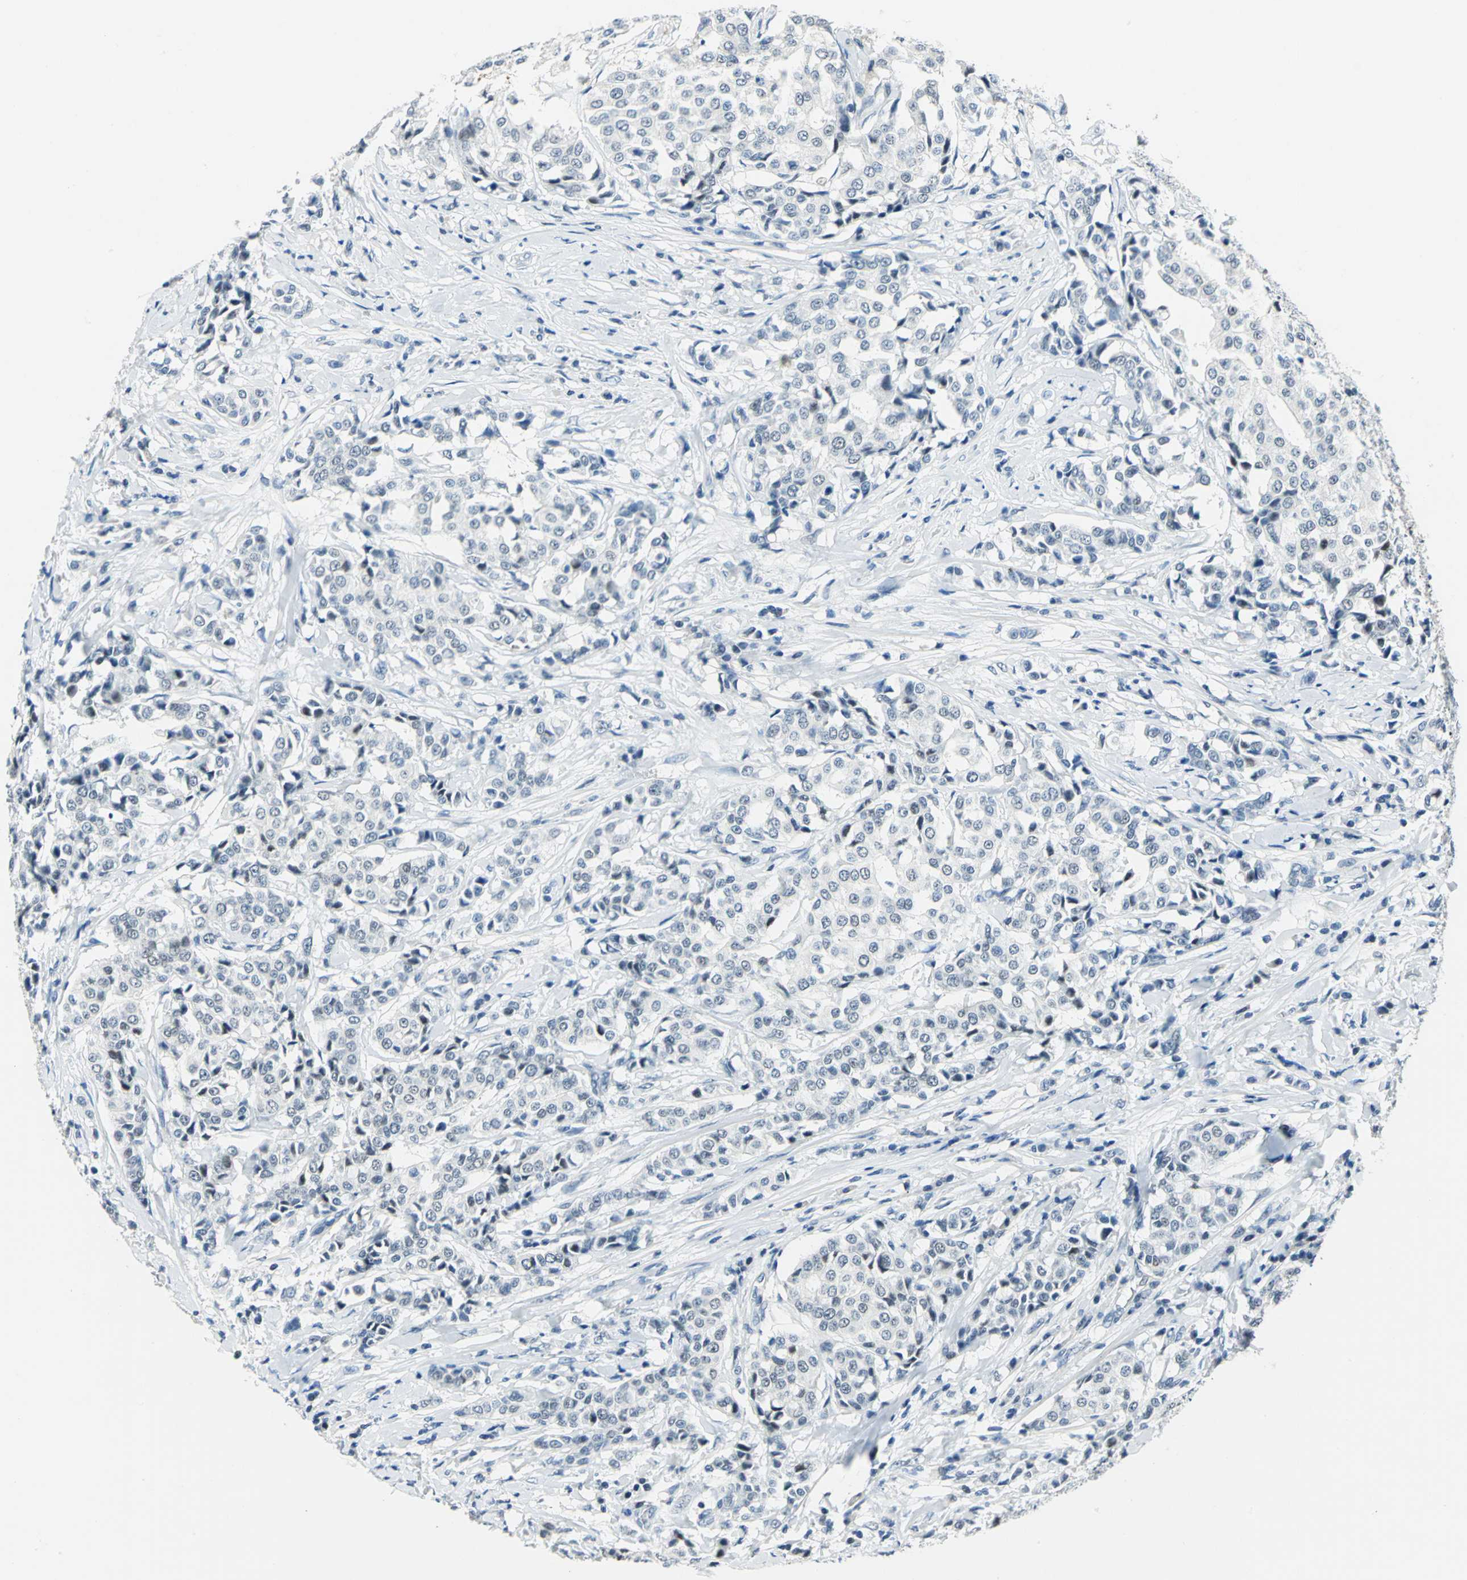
{"staining": {"intensity": "negative", "quantity": "none", "location": "none"}, "tissue": "breast cancer", "cell_type": "Tumor cells", "image_type": "cancer", "snomed": [{"axis": "morphology", "description": "Duct carcinoma"}, {"axis": "topography", "description": "Breast"}], "caption": "This is an immunohistochemistry (IHC) micrograph of human intraductal carcinoma (breast). There is no expression in tumor cells.", "gene": "RAD17", "patient": {"sex": "female", "age": 27}}